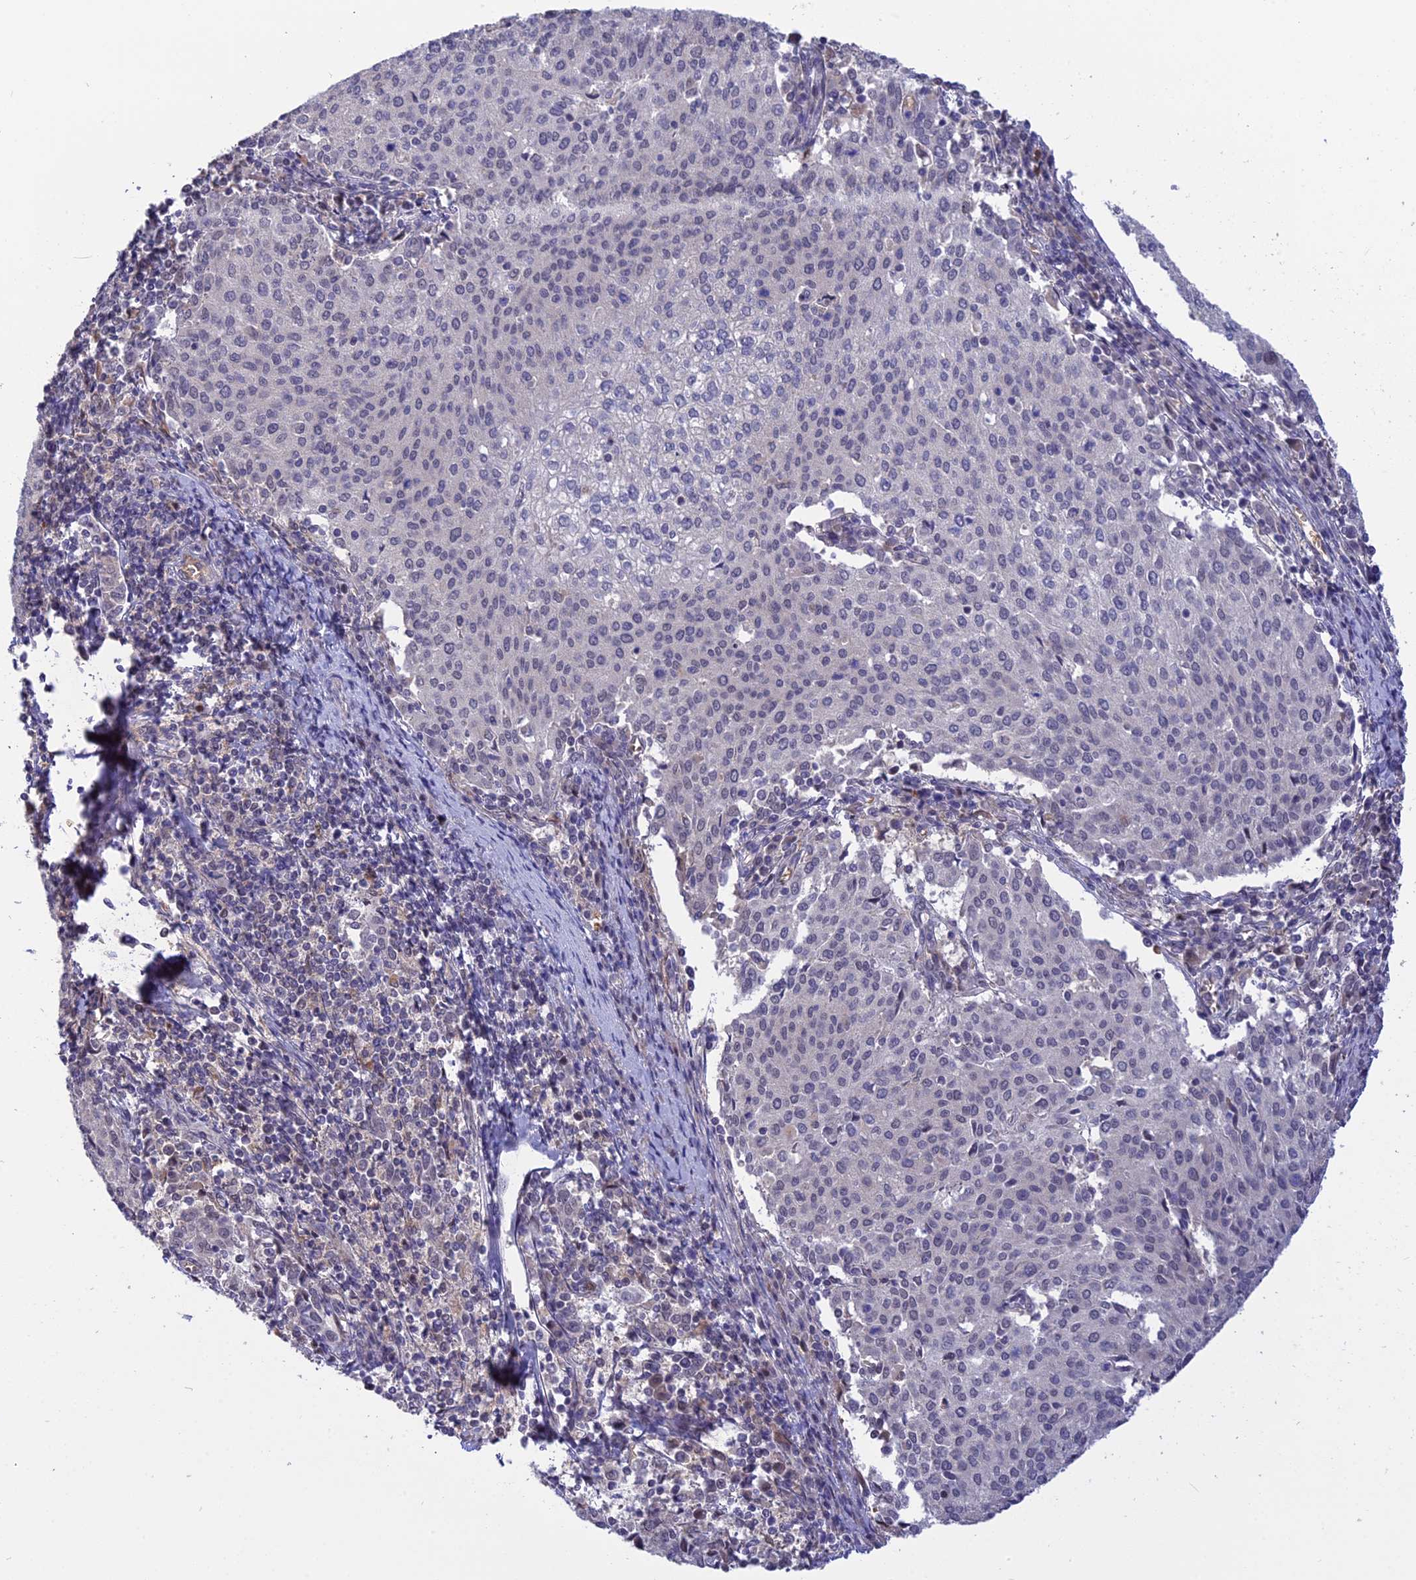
{"staining": {"intensity": "negative", "quantity": "none", "location": "none"}, "tissue": "cervical cancer", "cell_type": "Tumor cells", "image_type": "cancer", "snomed": [{"axis": "morphology", "description": "Squamous cell carcinoma, NOS"}, {"axis": "topography", "description": "Cervix"}], "caption": "High power microscopy image of an immunohistochemistry (IHC) micrograph of squamous cell carcinoma (cervical), revealing no significant positivity in tumor cells.", "gene": "KCTD14", "patient": {"sex": "female", "age": 46}}